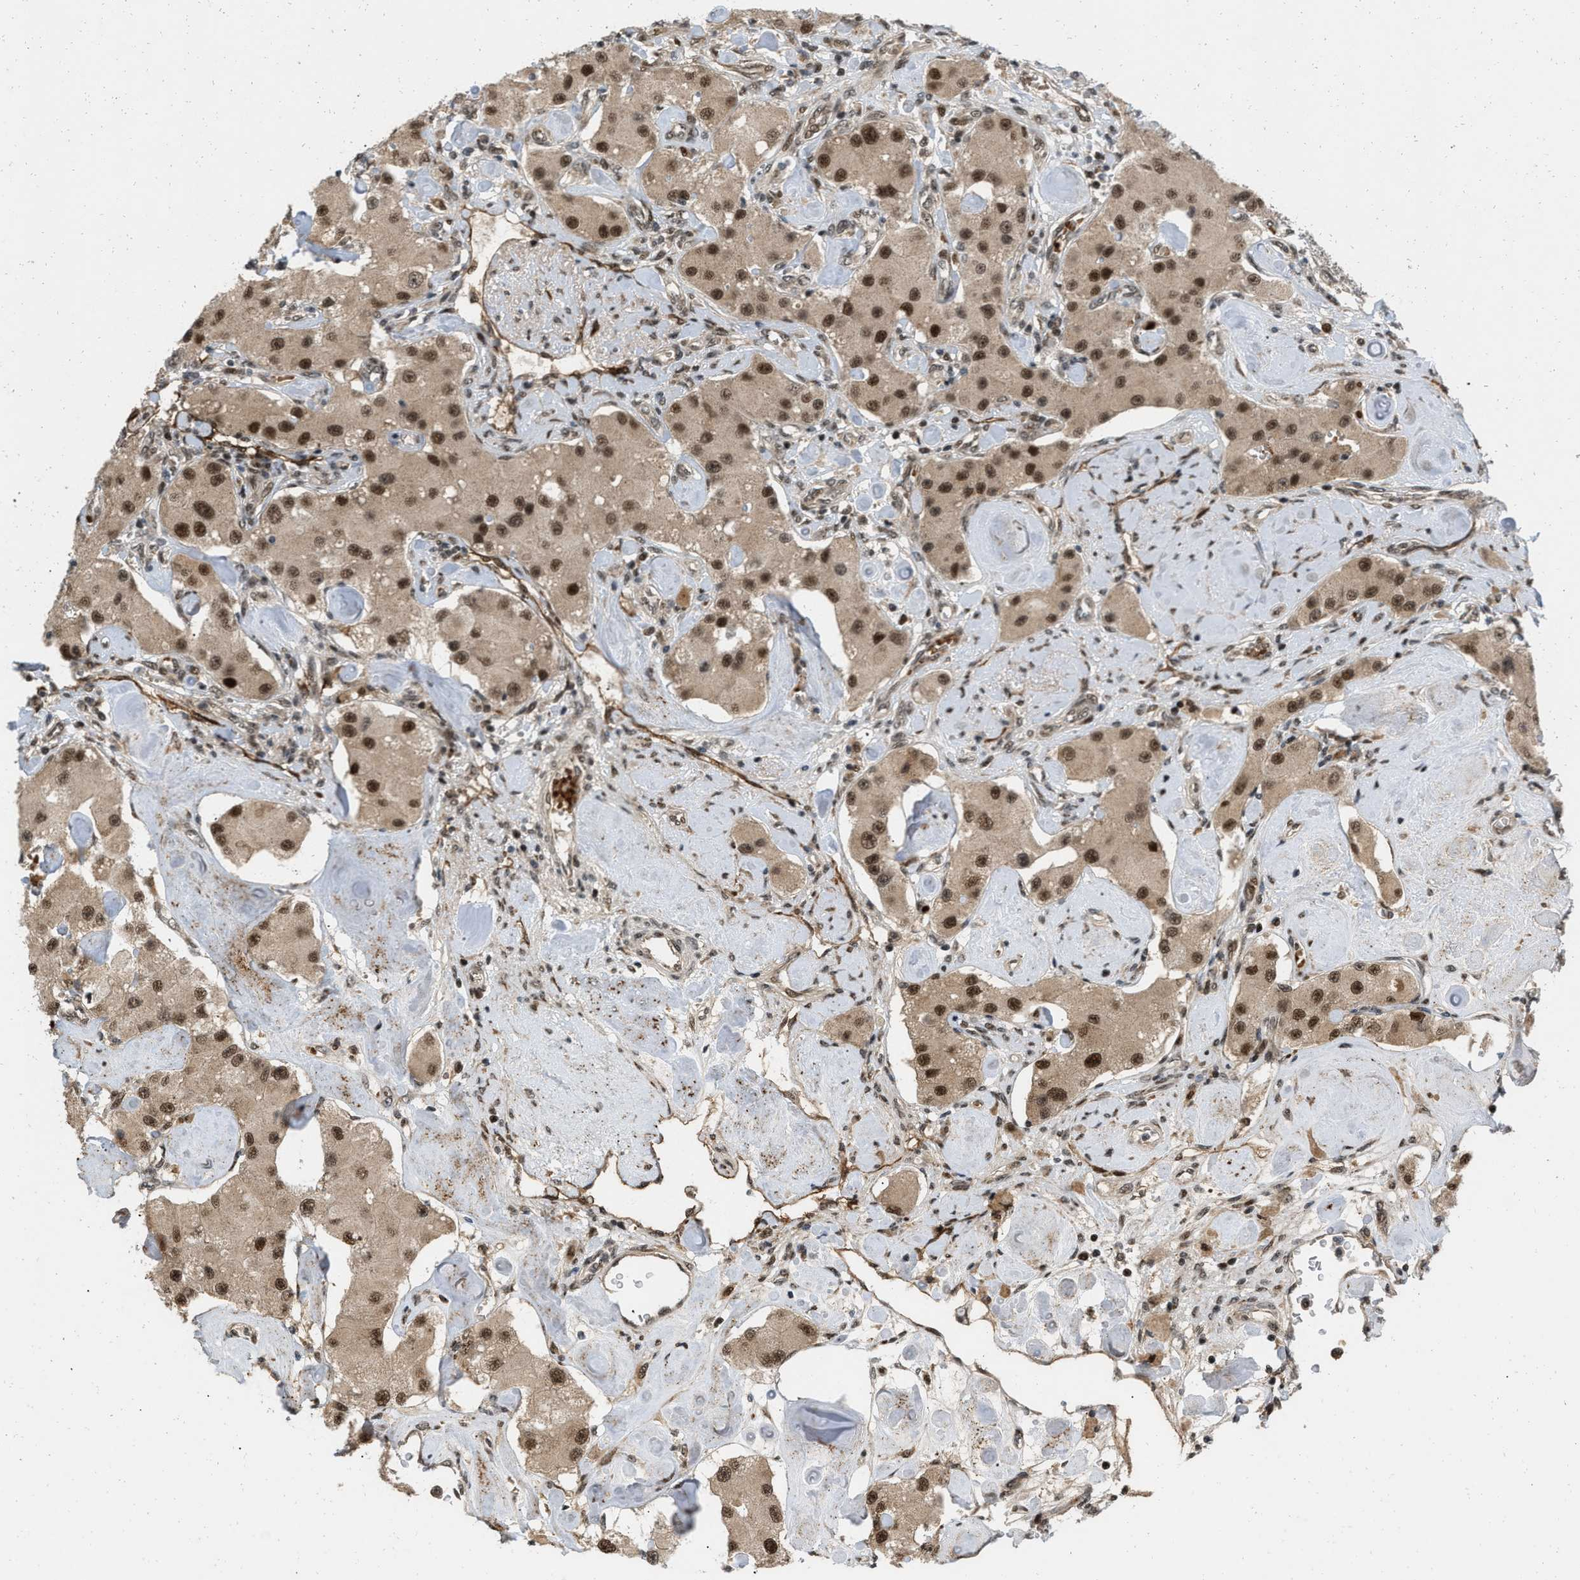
{"staining": {"intensity": "strong", "quantity": ">75%", "location": "nuclear"}, "tissue": "carcinoid", "cell_type": "Tumor cells", "image_type": "cancer", "snomed": [{"axis": "morphology", "description": "Carcinoid, malignant, NOS"}, {"axis": "topography", "description": "Pancreas"}], "caption": "Human malignant carcinoid stained with a brown dye shows strong nuclear positive positivity in approximately >75% of tumor cells.", "gene": "ANKRD11", "patient": {"sex": "male", "age": 41}}